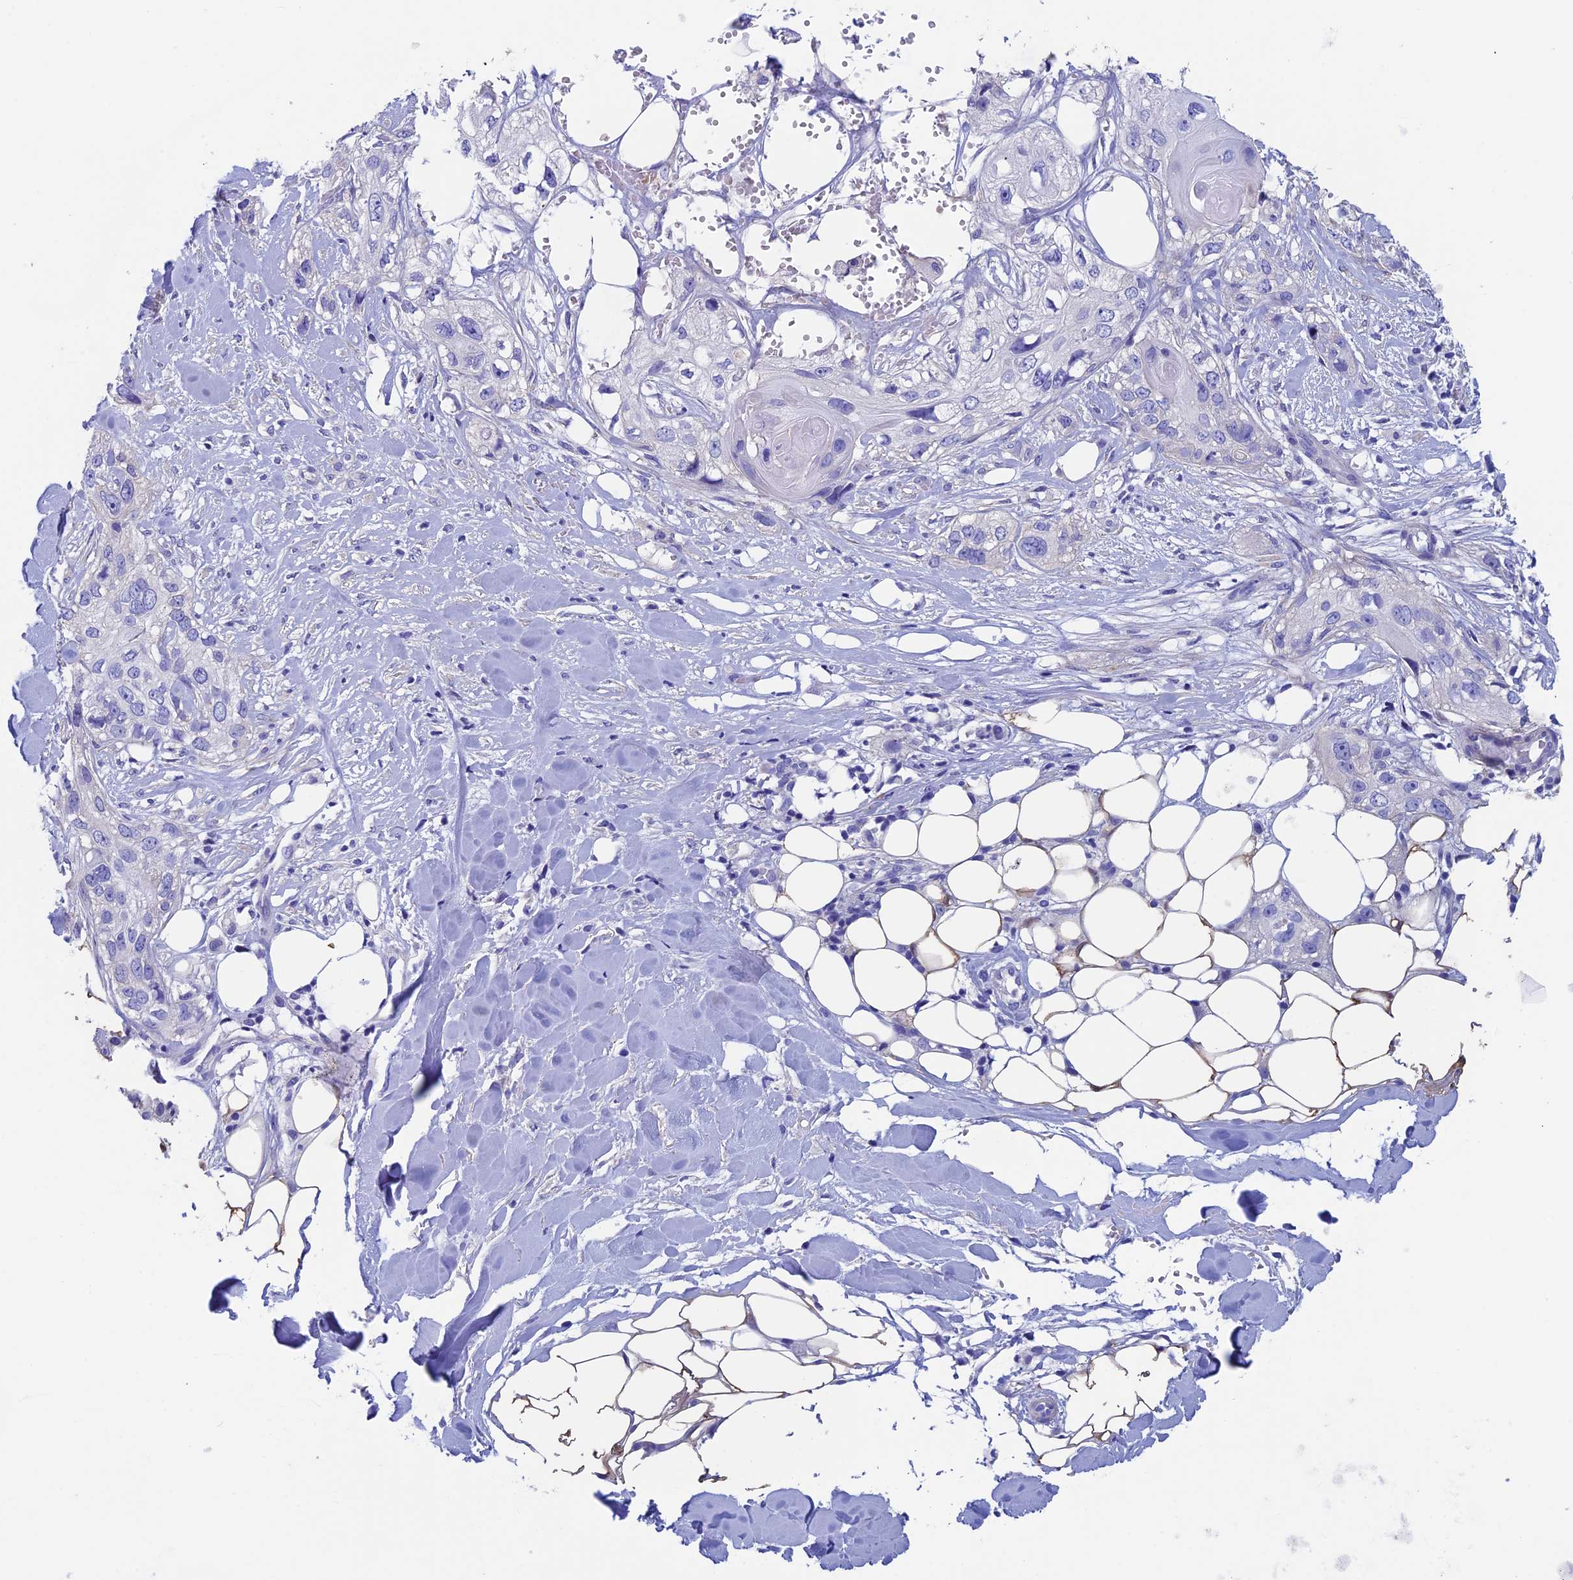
{"staining": {"intensity": "negative", "quantity": "none", "location": "none"}, "tissue": "skin cancer", "cell_type": "Tumor cells", "image_type": "cancer", "snomed": [{"axis": "morphology", "description": "Normal tissue, NOS"}, {"axis": "morphology", "description": "Squamous cell carcinoma, NOS"}, {"axis": "topography", "description": "Skin"}], "caption": "Immunohistochemistry of skin cancer exhibits no staining in tumor cells.", "gene": "ADH7", "patient": {"sex": "male", "age": 72}}